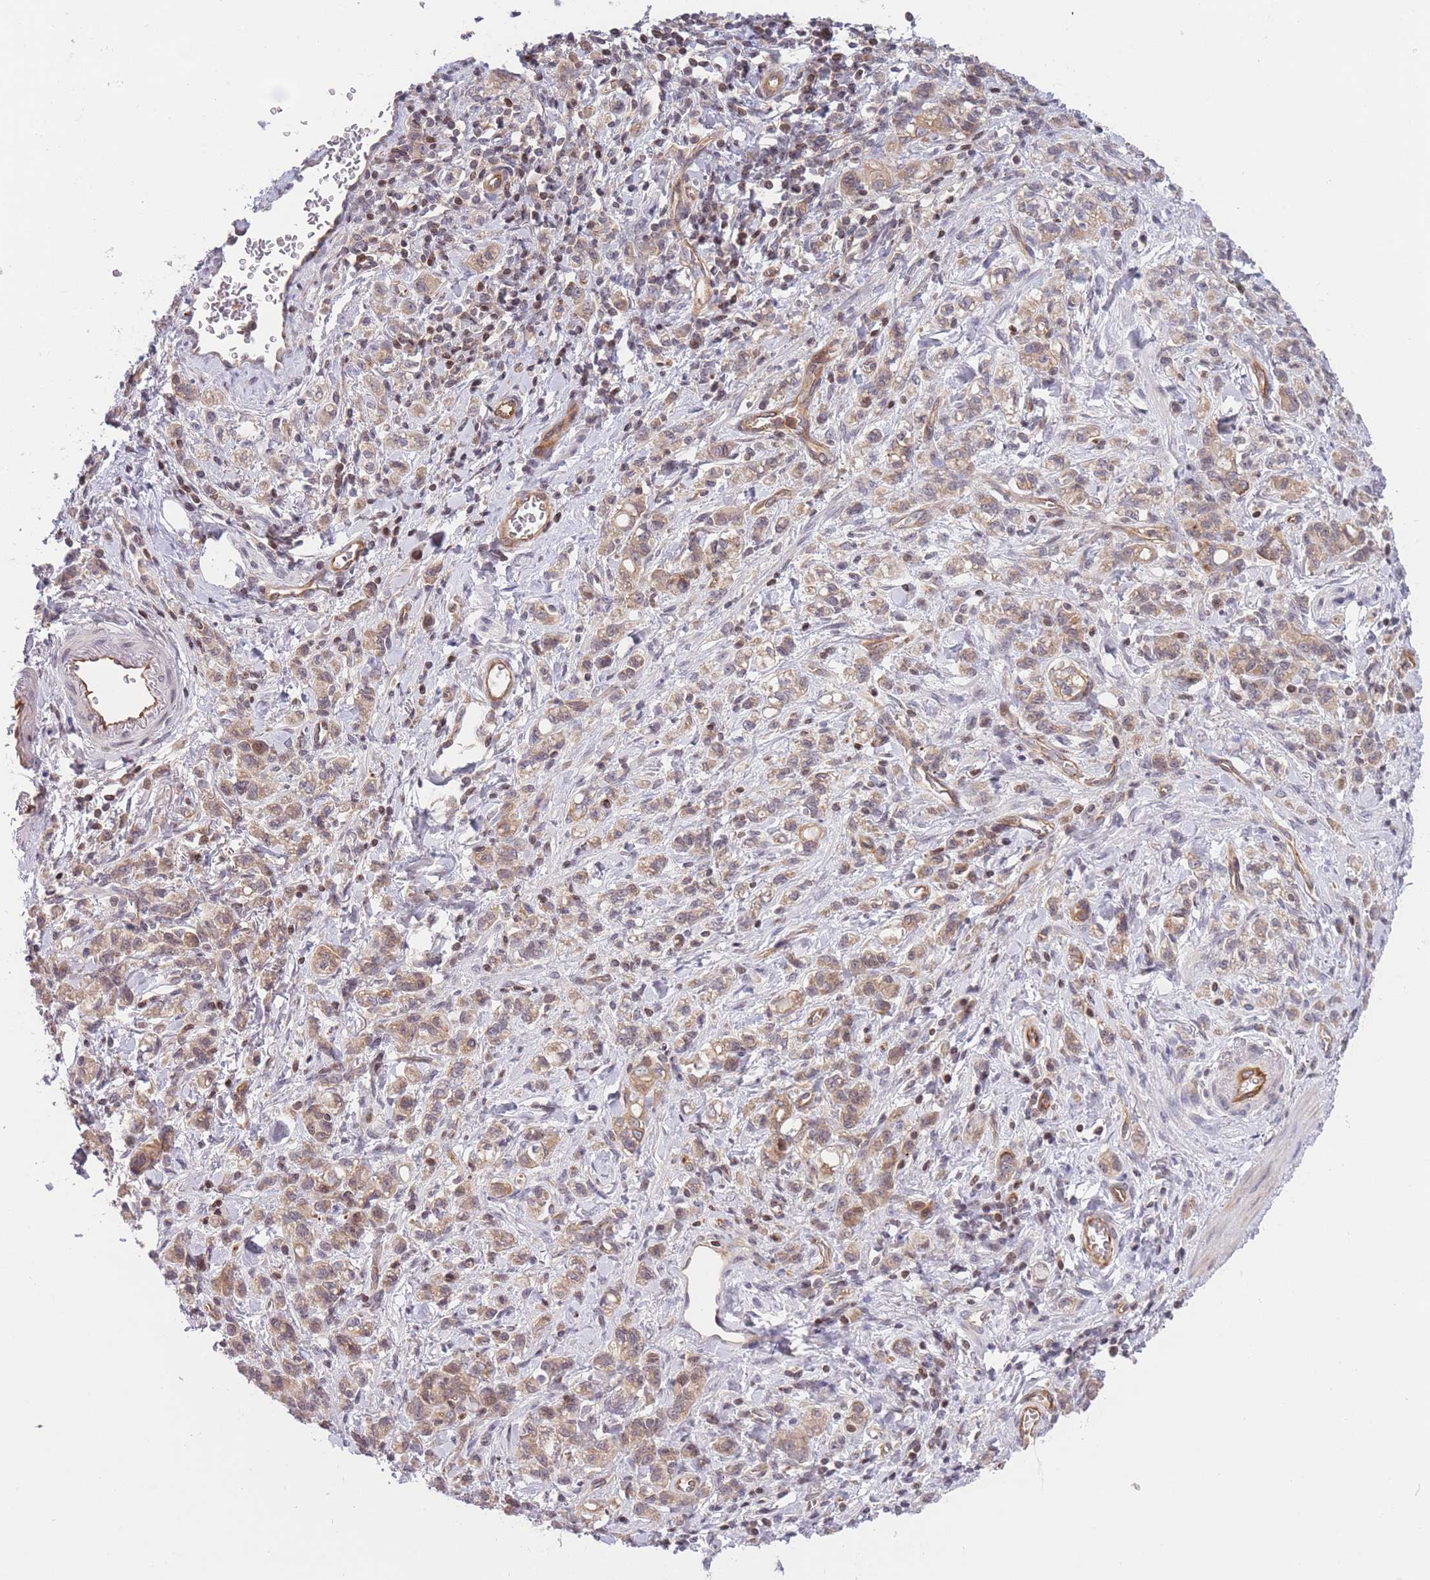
{"staining": {"intensity": "weak", "quantity": ">75%", "location": "cytoplasmic/membranous"}, "tissue": "stomach cancer", "cell_type": "Tumor cells", "image_type": "cancer", "snomed": [{"axis": "morphology", "description": "Adenocarcinoma, NOS"}, {"axis": "topography", "description": "Stomach"}], "caption": "A micrograph showing weak cytoplasmic/membranous expression in about >75% of tumor cells in stomach cancer, as visualized by brown immunohistochemical staining.", "gene": "SLC35F5", "patient": {"sex": "male", "age": 77}}